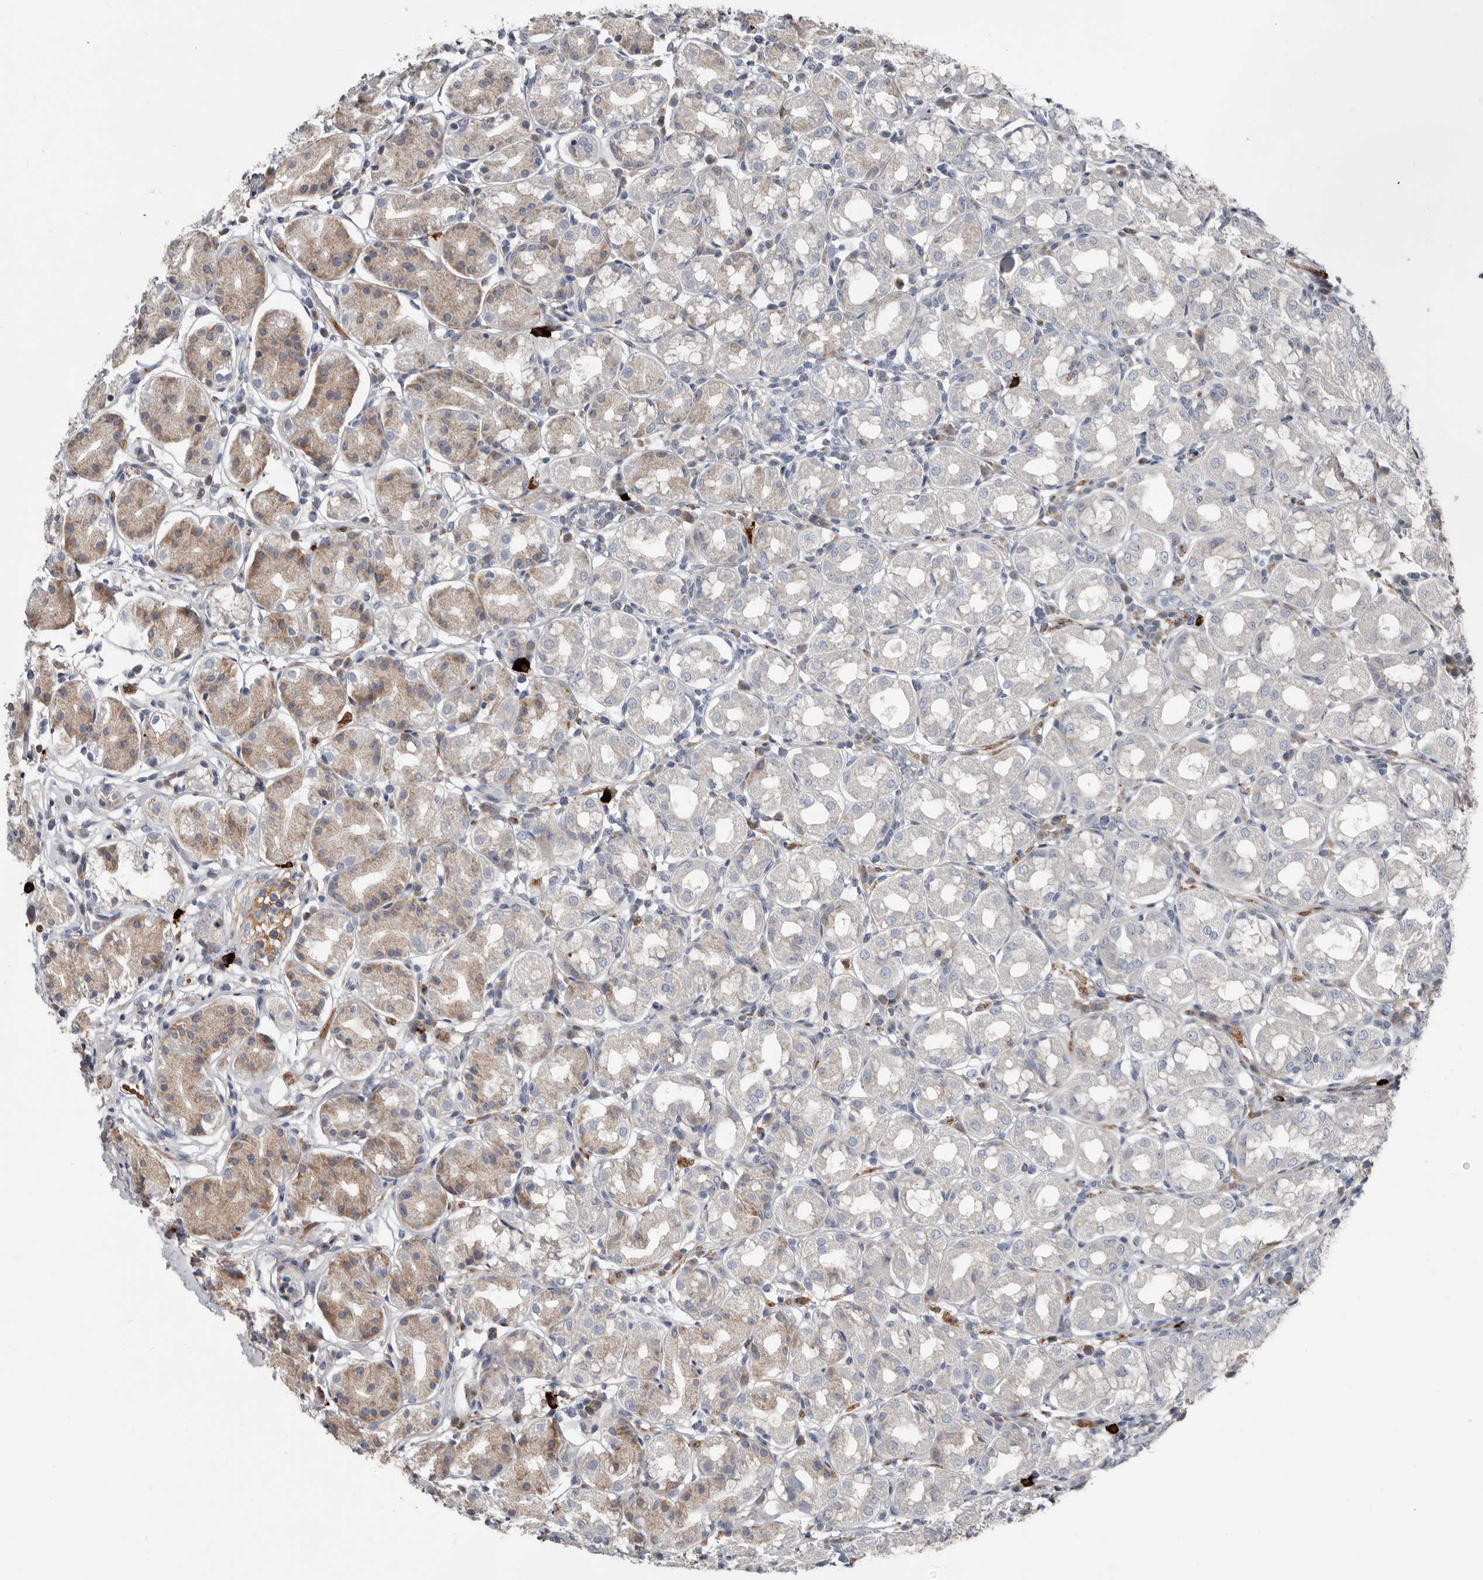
{"staining": {"intensity": "weak", "quantity": "25%-75%", "location": "cytoplasmic/membranous"}, "tissue": "stomach", "cell_type": "Glandular cells", "image_type": "normal", "snomed": [{"axis": "morphology", "description": "Normal tissue, NOS"}, {"axis": "topography", "description": "Stomach"}, {"axis": "topography", "description": "Stomach, lower"}], "caption": "Glandular cells demonstrate weak cytoplasmic/membranous staining in approximately 25%-75% of cells in normal stomach. The staining is performed using DAB brown chromogen to label protein expression. The nuclei are counter-stained blue using hematoxylin.", "gene": "ZNF114", "patient": {"sex": "female", "age": 56}}